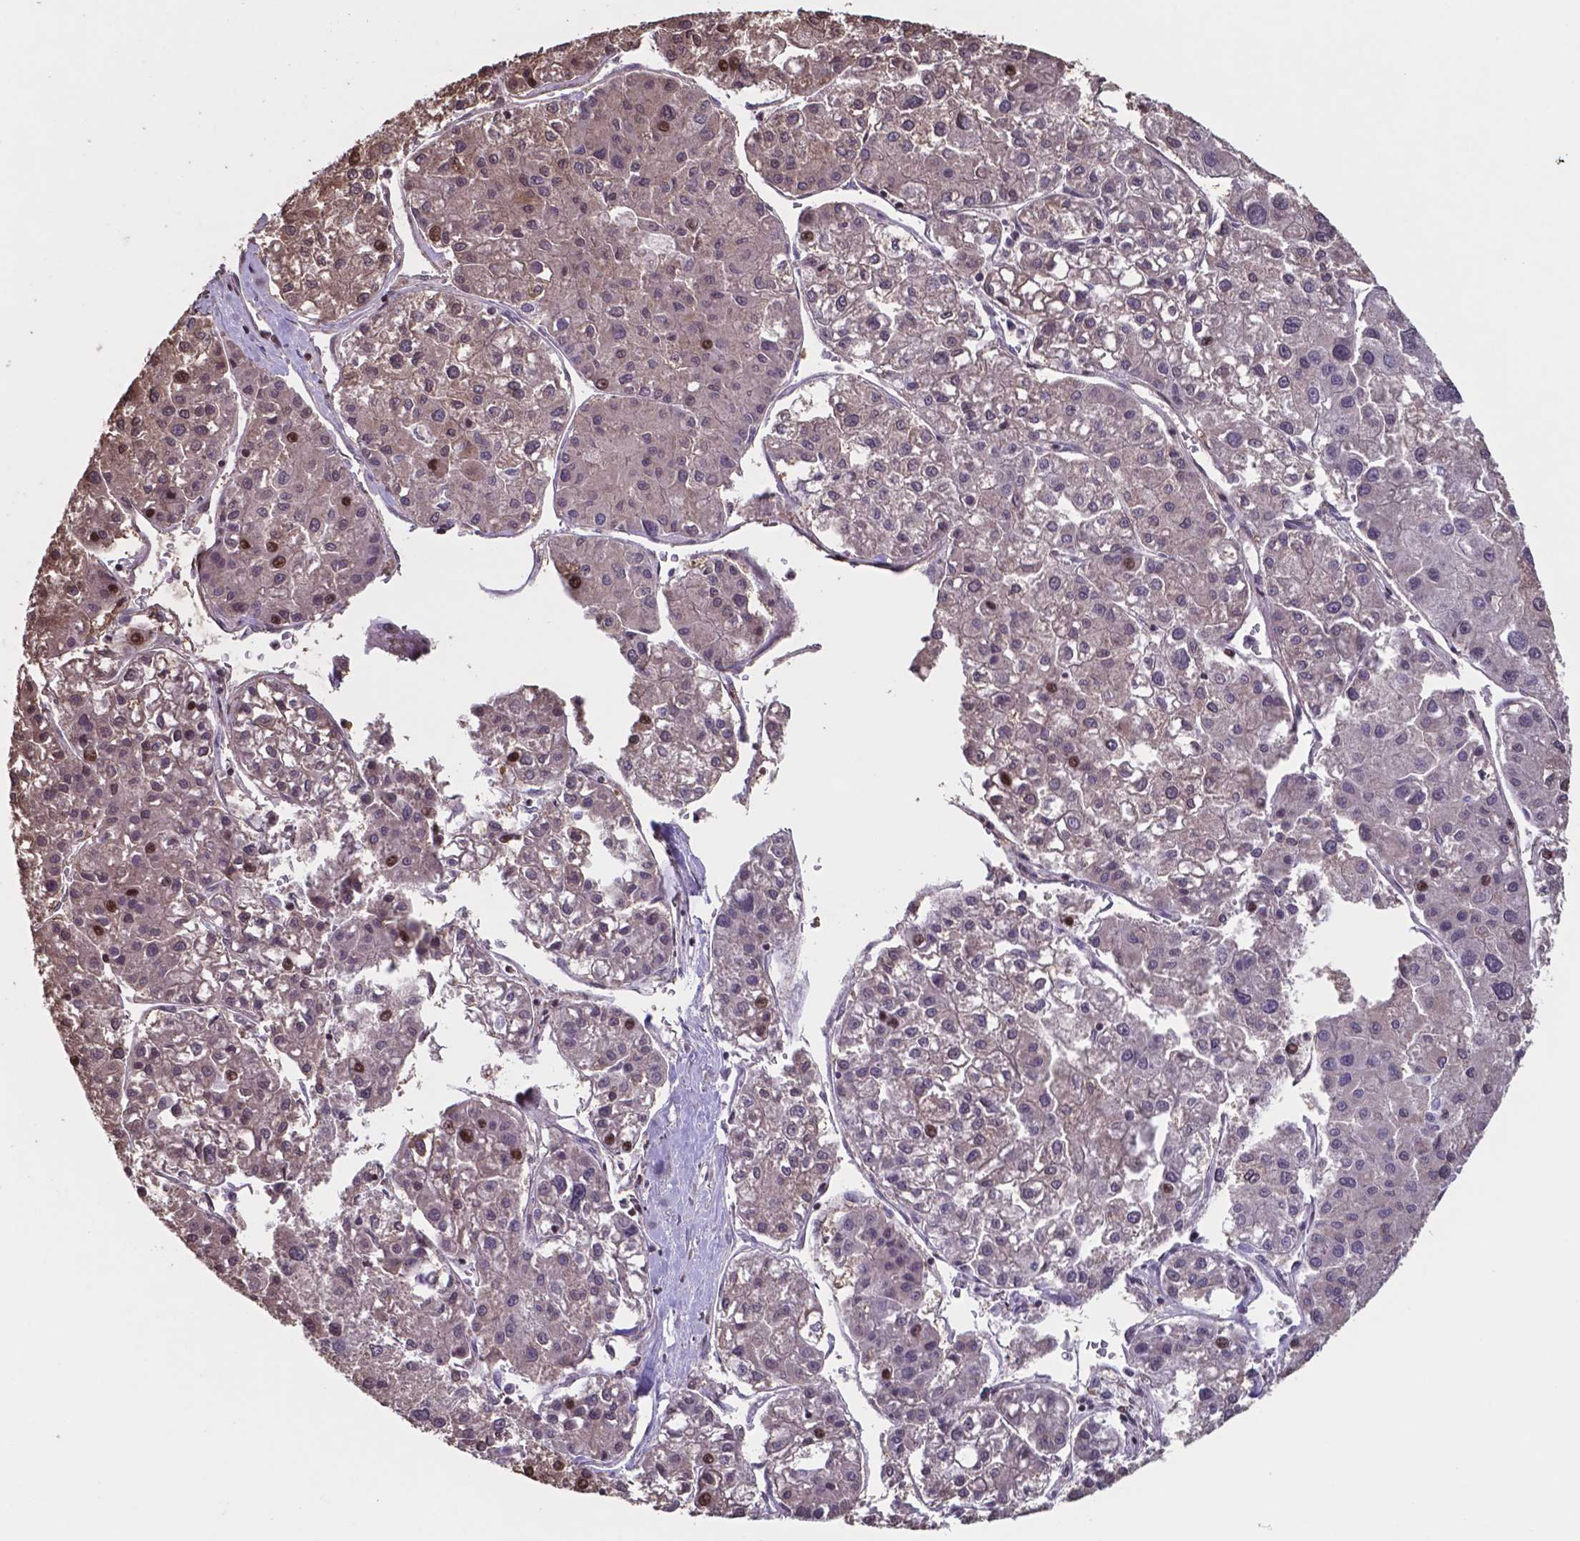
{"staining": {"intensity": "moderate", "quantity": "<25%", "location": "nuclear"}, "tissue": "liver cancer", "cell_type": "Tumor cells", "image_type": "cancer", "snomed": [{"axis": "morphology", "description": "Carcinoma, Hepatocellular, NOS"}, {"axis": "topography", "description": "Liver"}], "caption": "Liver cancer (hepatocellular carcinoma) tissue reveals moderate nuclear staining in about <25% of tumor cells", "gene": "MLC1", "patient": {"sex": "male", "age": 73}}